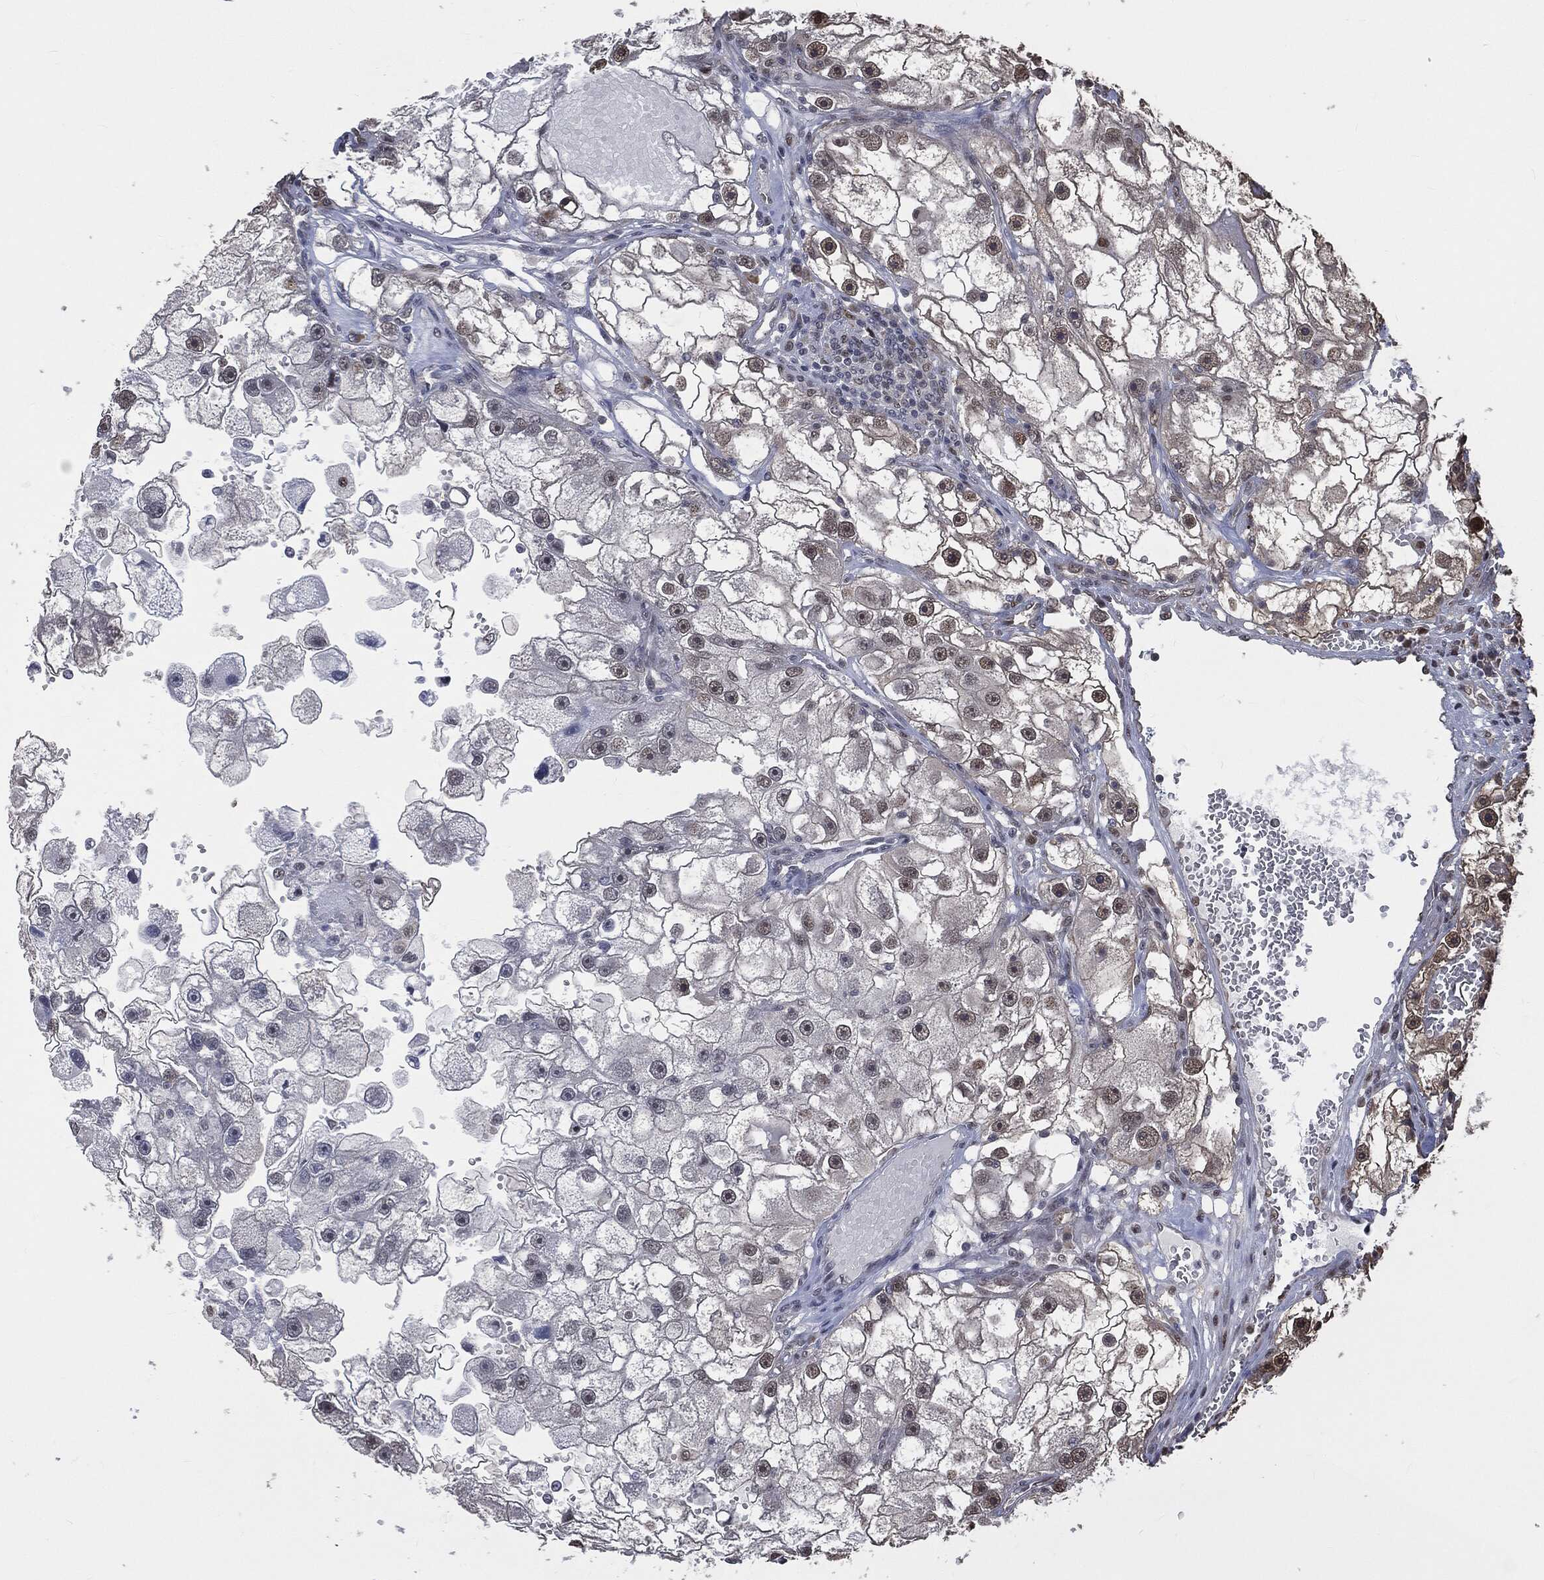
{"staining": {"intensity": "weak", "quantity": "25%-75%", "location": "nuclear"}, "tissue": "renal cancer", "cell_type": "Tumor cells", "image_type": "cancer", "snomed": [{"axis": "morphology", "description": "Adenocarcinoma, NOS"}, {"axis": "topography", "description": "Kidney"}], "caption": "Renal cancer stained with a protein marker shows weak staining in tumor cells.", "gene": "SHLD2", "patient": {"sex": "male", "age": 63}}